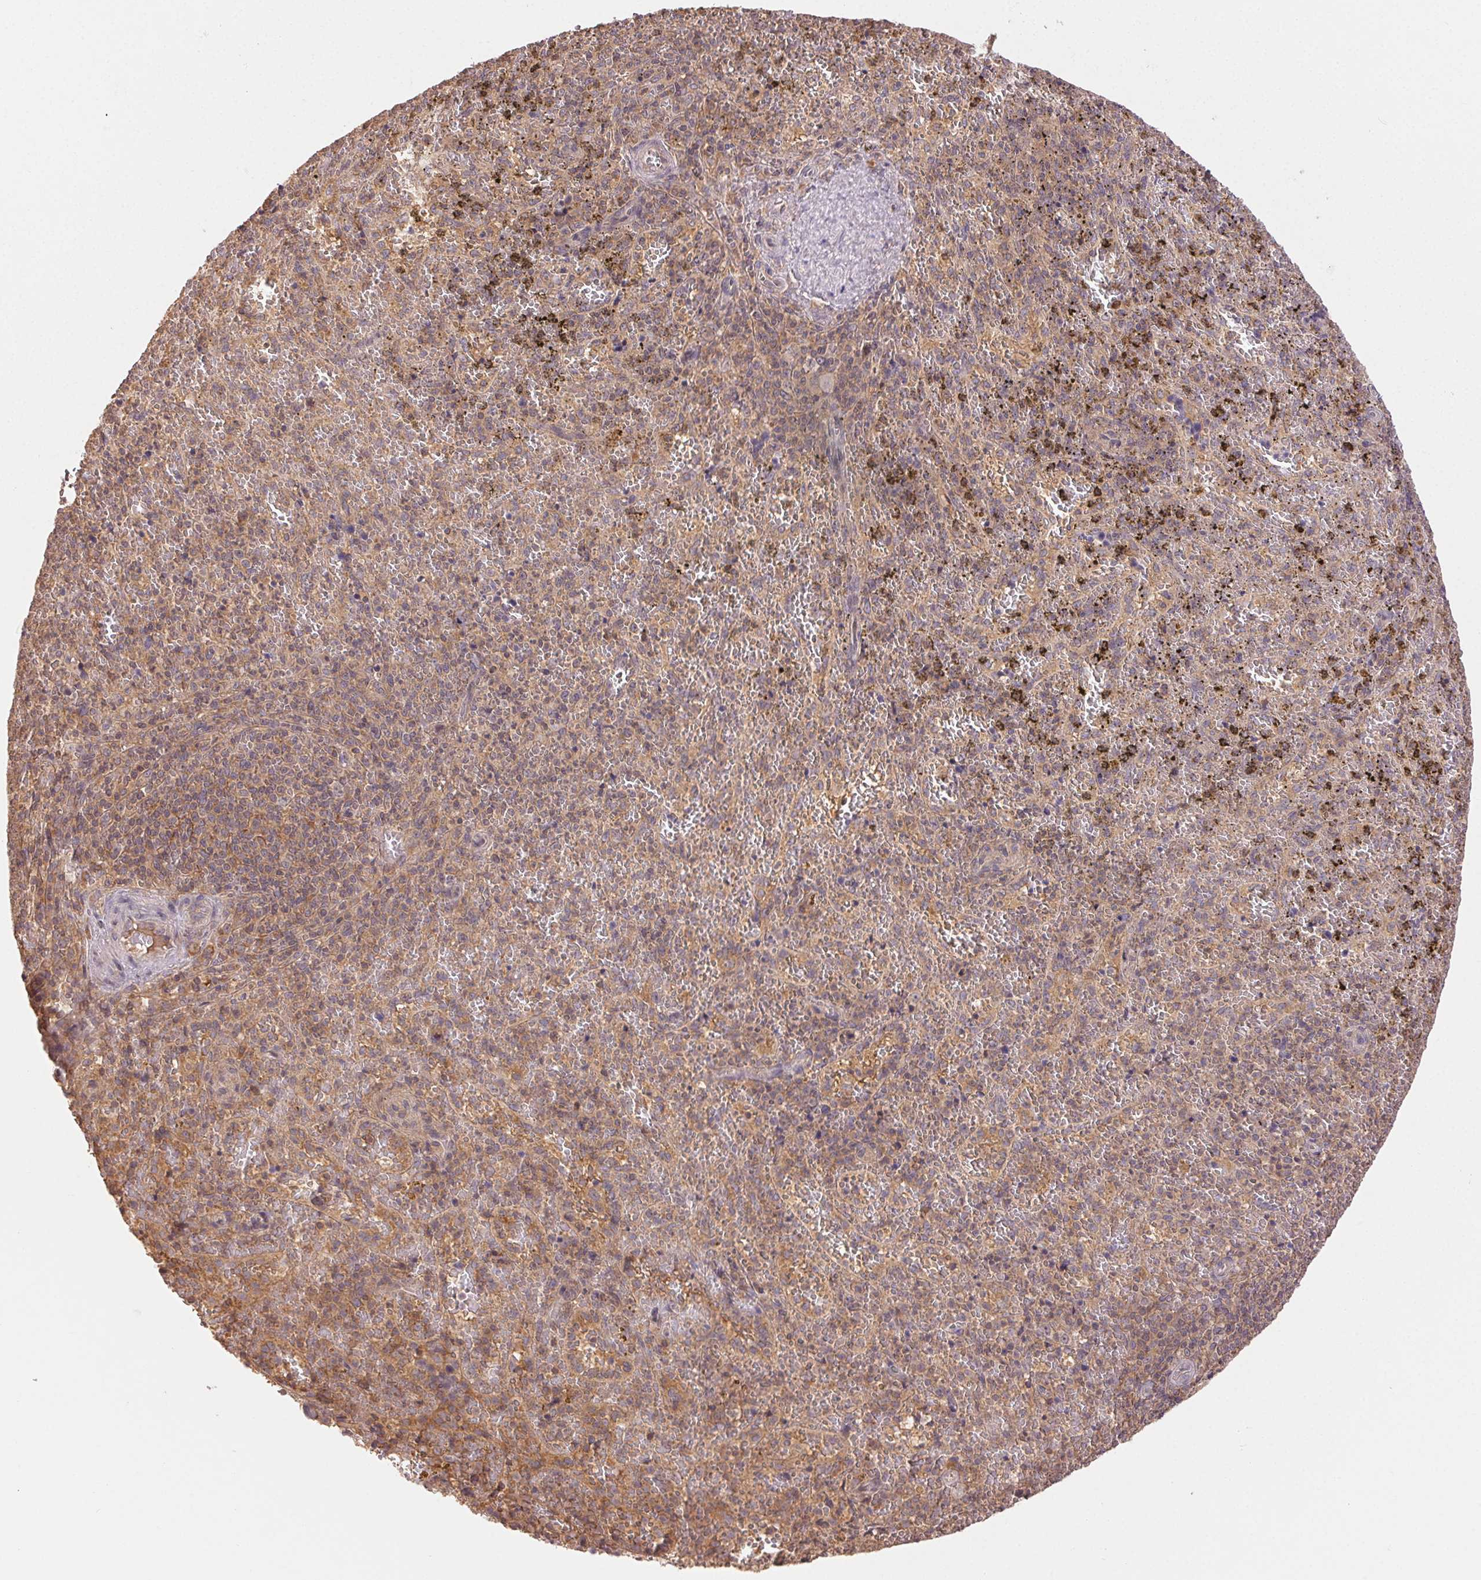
{"staining": {"intensity": "weak", "quantity": "<25%", "location": "cytoplasmic/membranous"}, "tissue": "spleen", "cell_type": "Cells in red pulp", "image_type": "normal", "snomed": [{"axis": "morphology", "description": "Normal tissue, NOS"}, {"axis": "topography", "description": "Spleen"}], "caption": "The image displays no significant positivity in cells in red pulp of spleen. (DAB immunohistochemistry visualized using brightfield microscopy, high magnification).", "gene": "MAPKAPK2", "patient": {"sex": "female", "age": 50}}